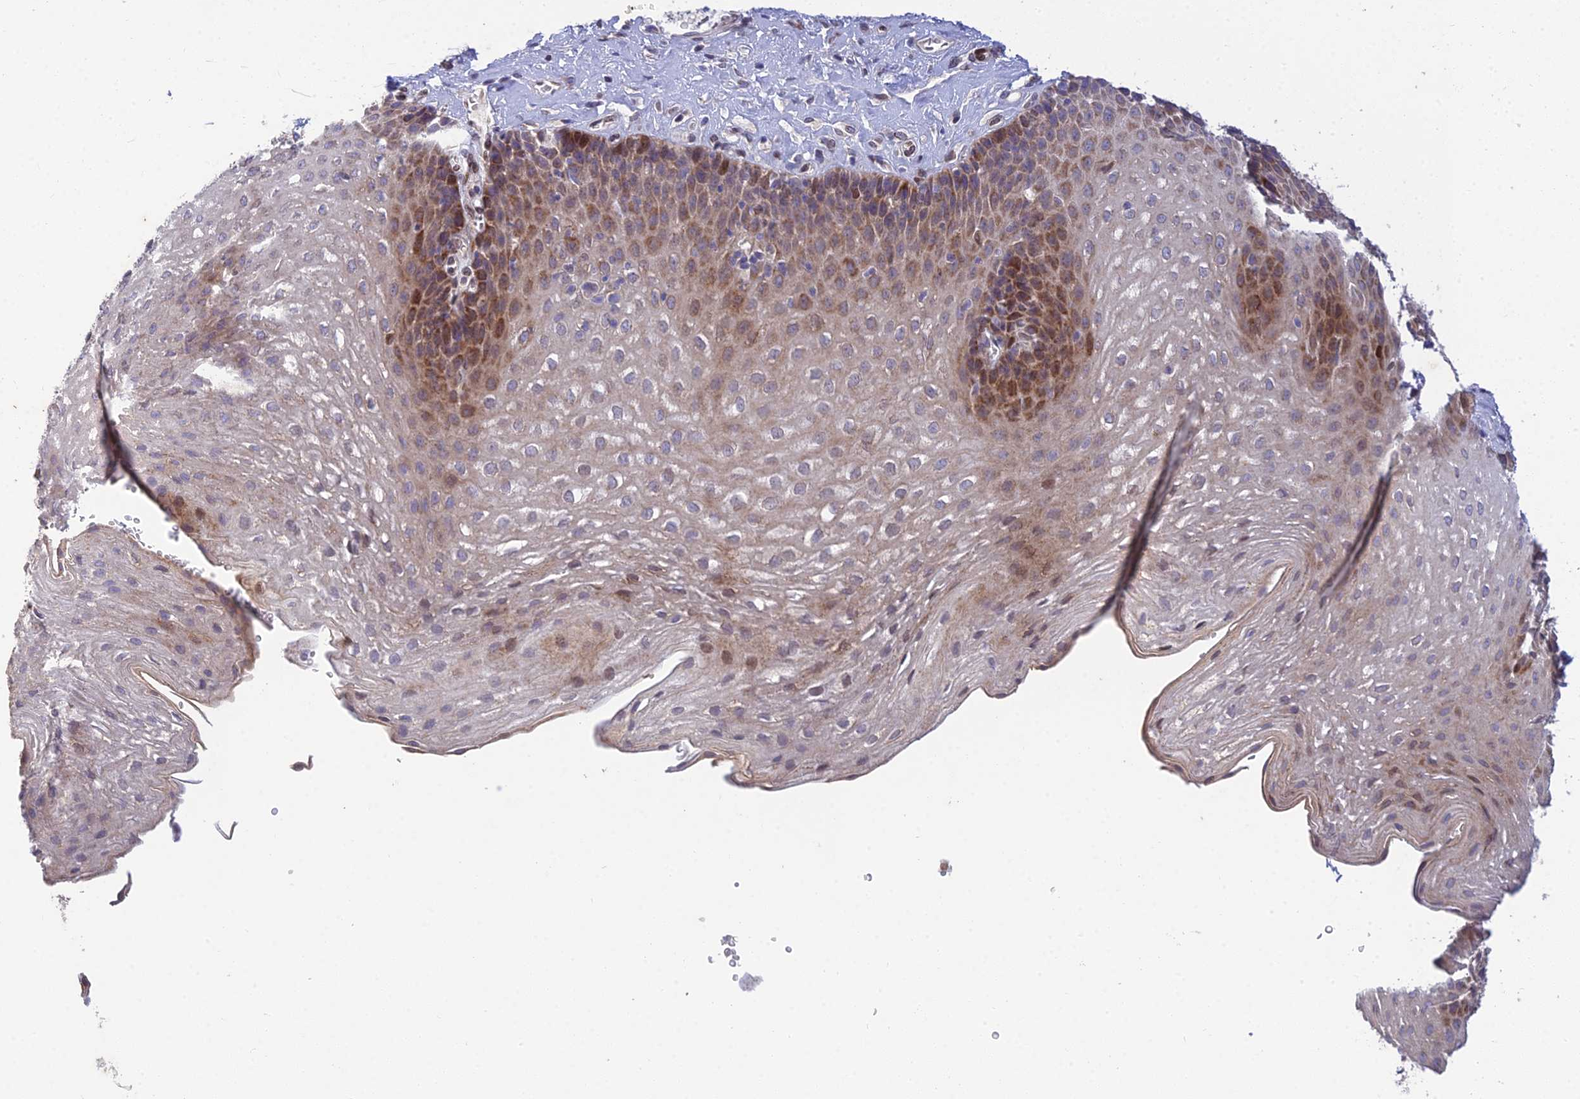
{"staining": {"intensity": "moderate", "quantity": "<25%", "location": "cytoplasmic/membranous"}, "tissue": "esophagus", "cell_type": "Squamous epithelial cells", "image_type": "normal", "snomed": [{"axis": "morphology", "description": "Normal tissue, NOS"}, {"axis": "topography", "description": "Esophagus"}], "caption": "Immunohistochemistry image of benign esophagus stained for a protein (brown), which shows low levels of moderate cytoplasmic/membranous staining in approximately <25% of squamous epithelial cells.", "gene": "MGAT2", "patient": {"sex": "female", "age": 66}}